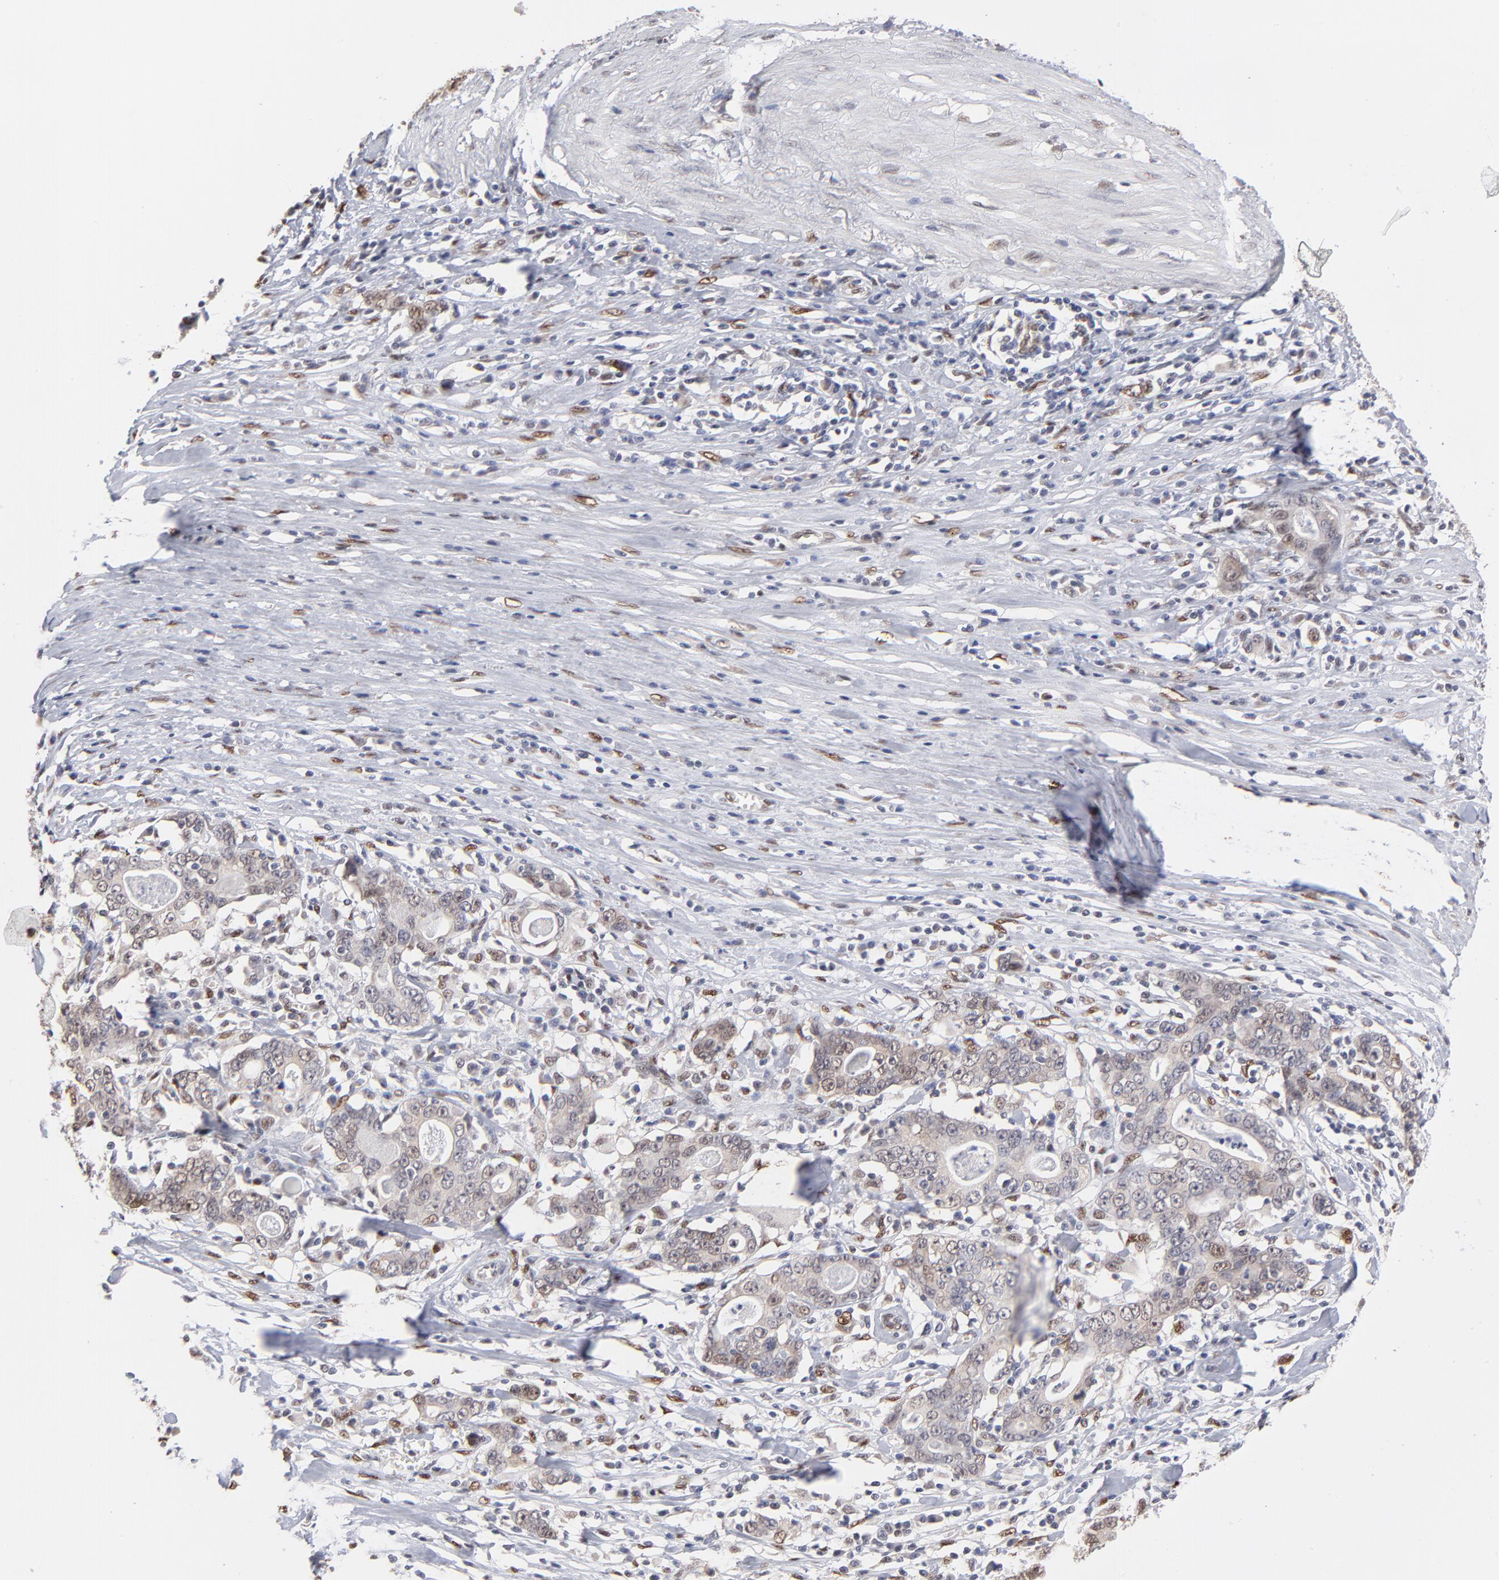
{"staining": {"intensity": "weak", "quantity": "<25%", "location": "nuclear"}, "tissue": "stomach cancer", "cell_type": "Tumor cells", "image_type": "cancer", "snomed": [{"axis": "morphology", "description": "Adenocarcinoma, NOS"}, {"axis": "topography", "description": "Stomach, lower"}], "caption": "Human adenocarcinoma (stomach) stained for a protein using immunohistochemistry demonstrates no staining in tumor cells.", "gene": "STAT3", "patient": {"sex": "female", "age": 72}}